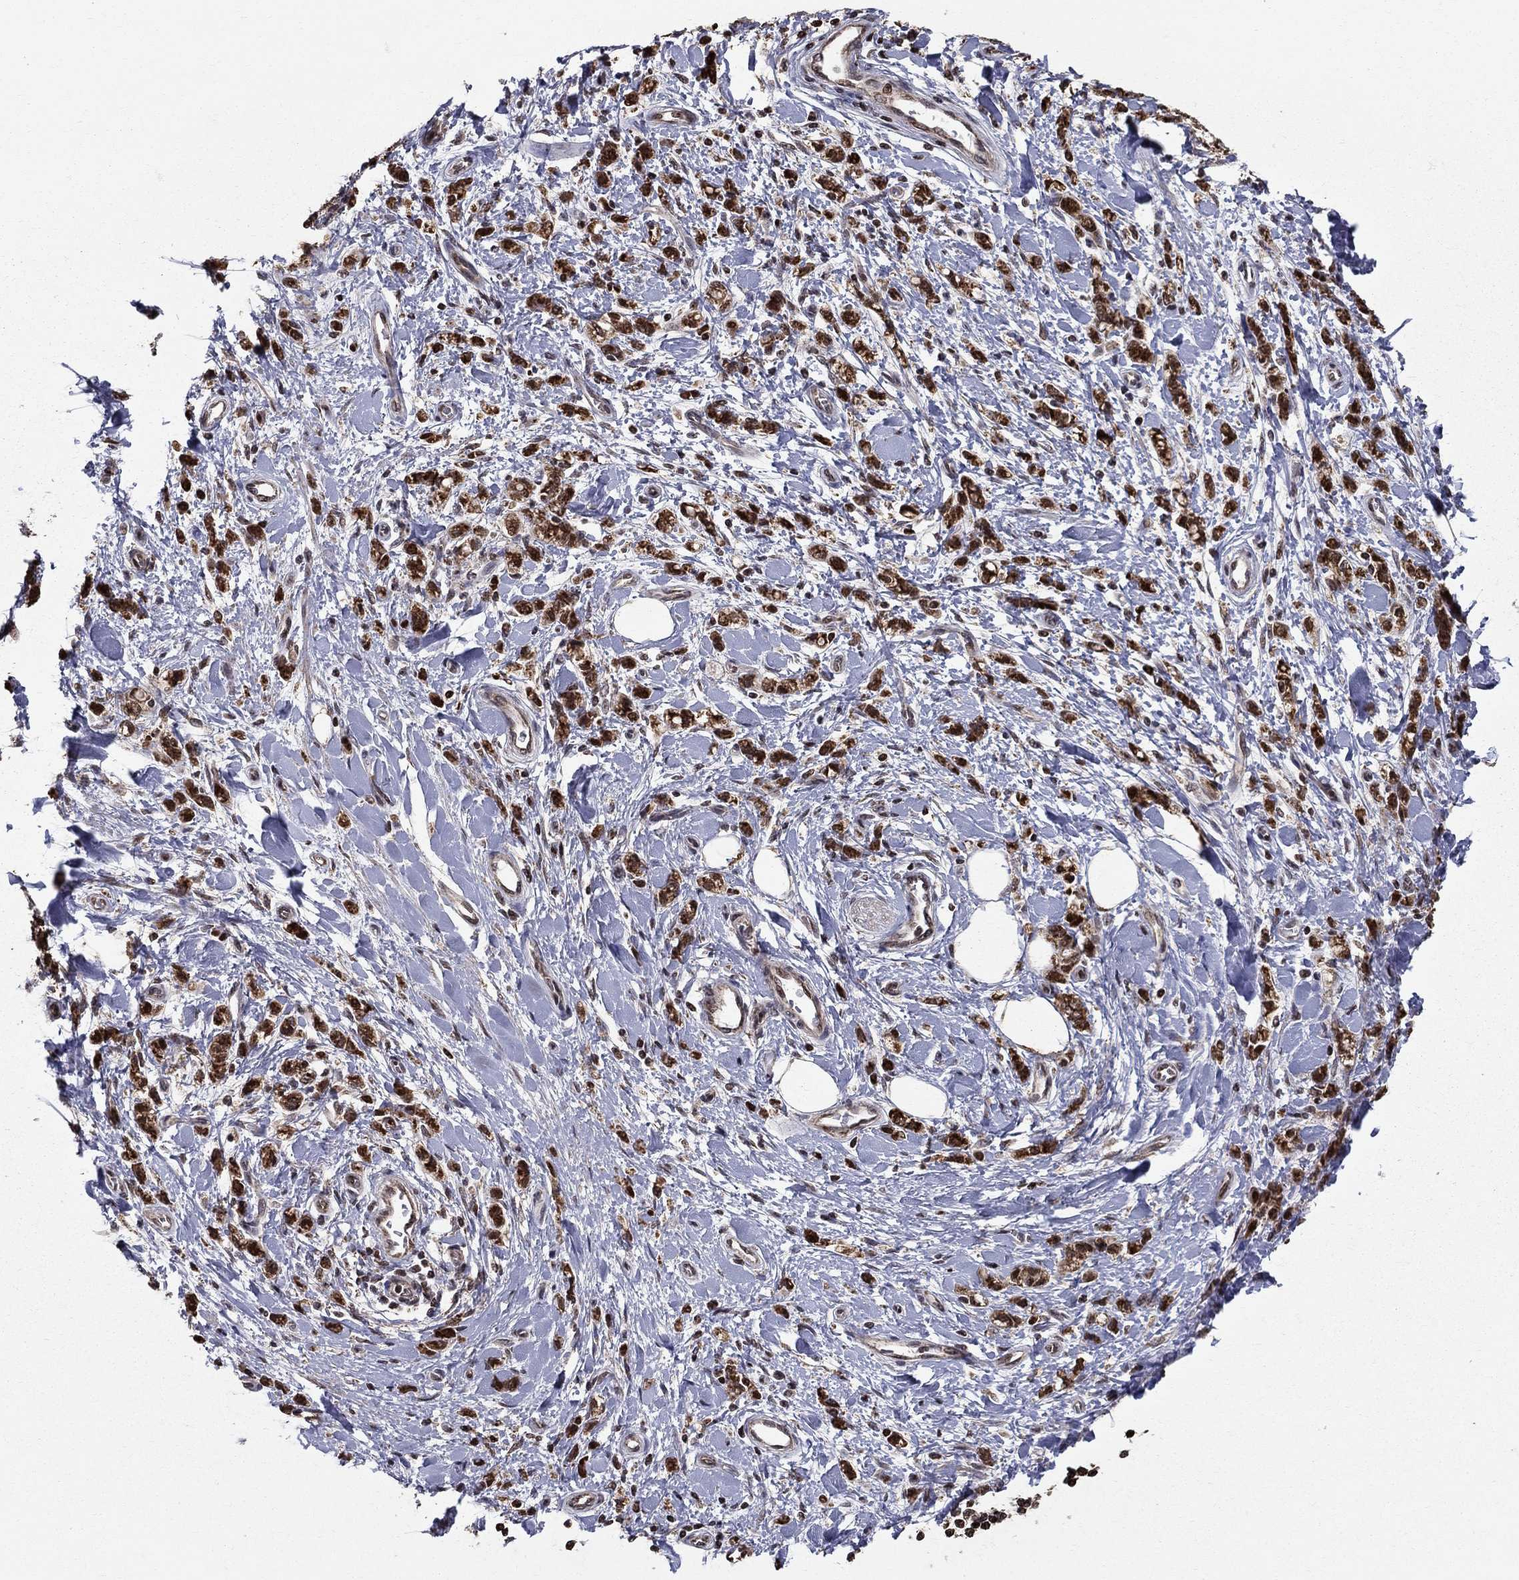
{"staining": {"intensity": "moderate", "quantity": ">75%", "location": "cytoplasmic/membranous"}, "tissue": "stomach cancer", "cell_type": "Tumor cells", "image_type": "cancer", "snomed": [{"axis": "morphology", "description": "Adenocarcinoma, NOS"}, {"axis": "topography", "description": "Stomach"}], "caption": "Adenocarcinoma (stomach) stained with a brown dye displays moderate cytoplasmic/membranous positive positivity in about >75% of tumor cells.", "gene": "ACOT13", "patient": {"sex": "male", "age": 77}}